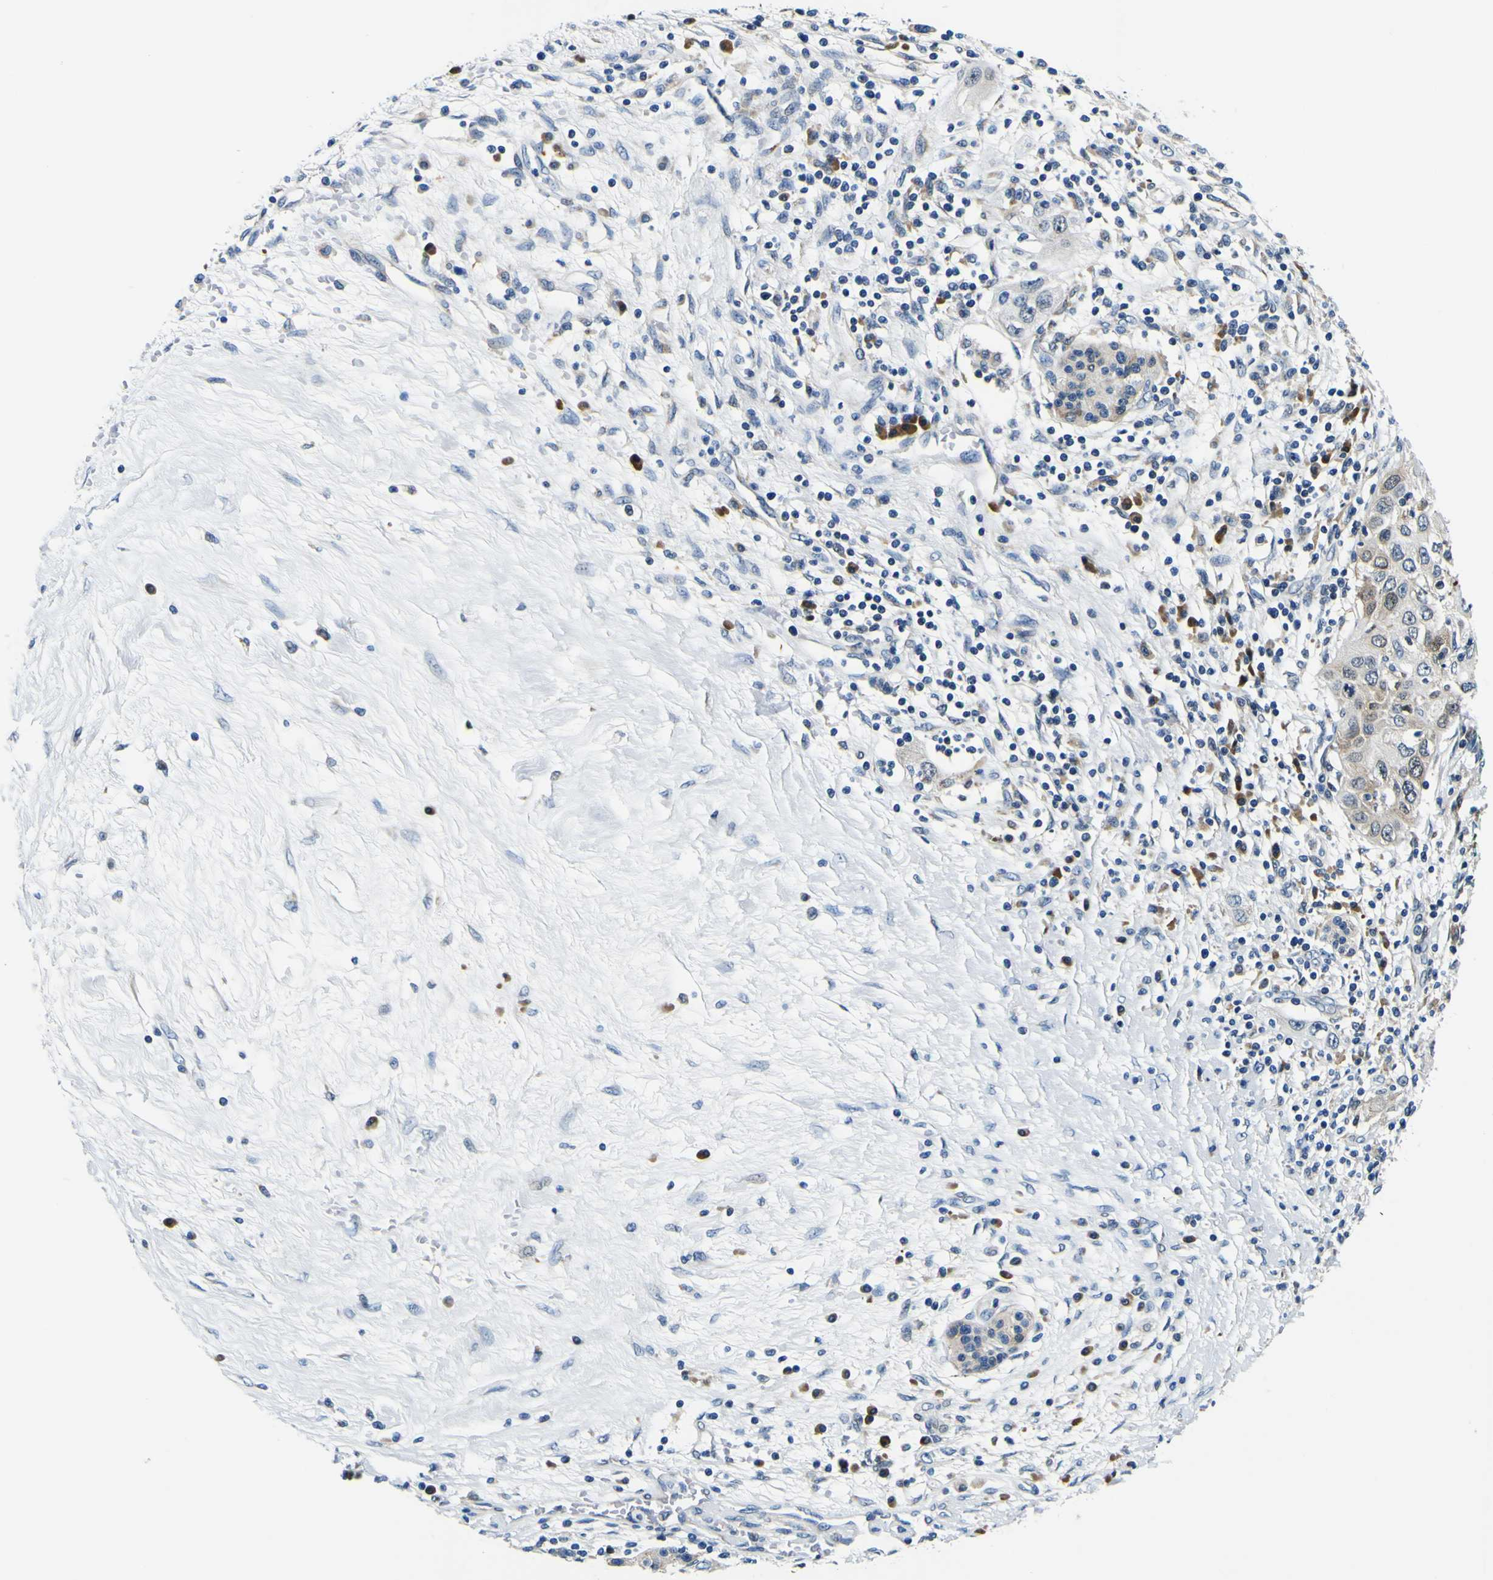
{"staining": {"intensity": "weak", "quantity": "<25%", "location": "cytoplasmic/membranous"}, "tissue": "pancreatic cancer", "cell_type": "Tumor cells", "image_type": "cancer", "snomed": [{"axis": "morphology", "description": "Adenocarcinoma, NOS"}, {"axis": "topography", "description": "Pancreas"}], "caption": "Immunohistochemistry (IHC) of human pancreatic cancer (adenocarcinoma) reveals no staining in tumor cells.", "gene": "NLRP3", "patient": {"sex": "female", "age": 70}}